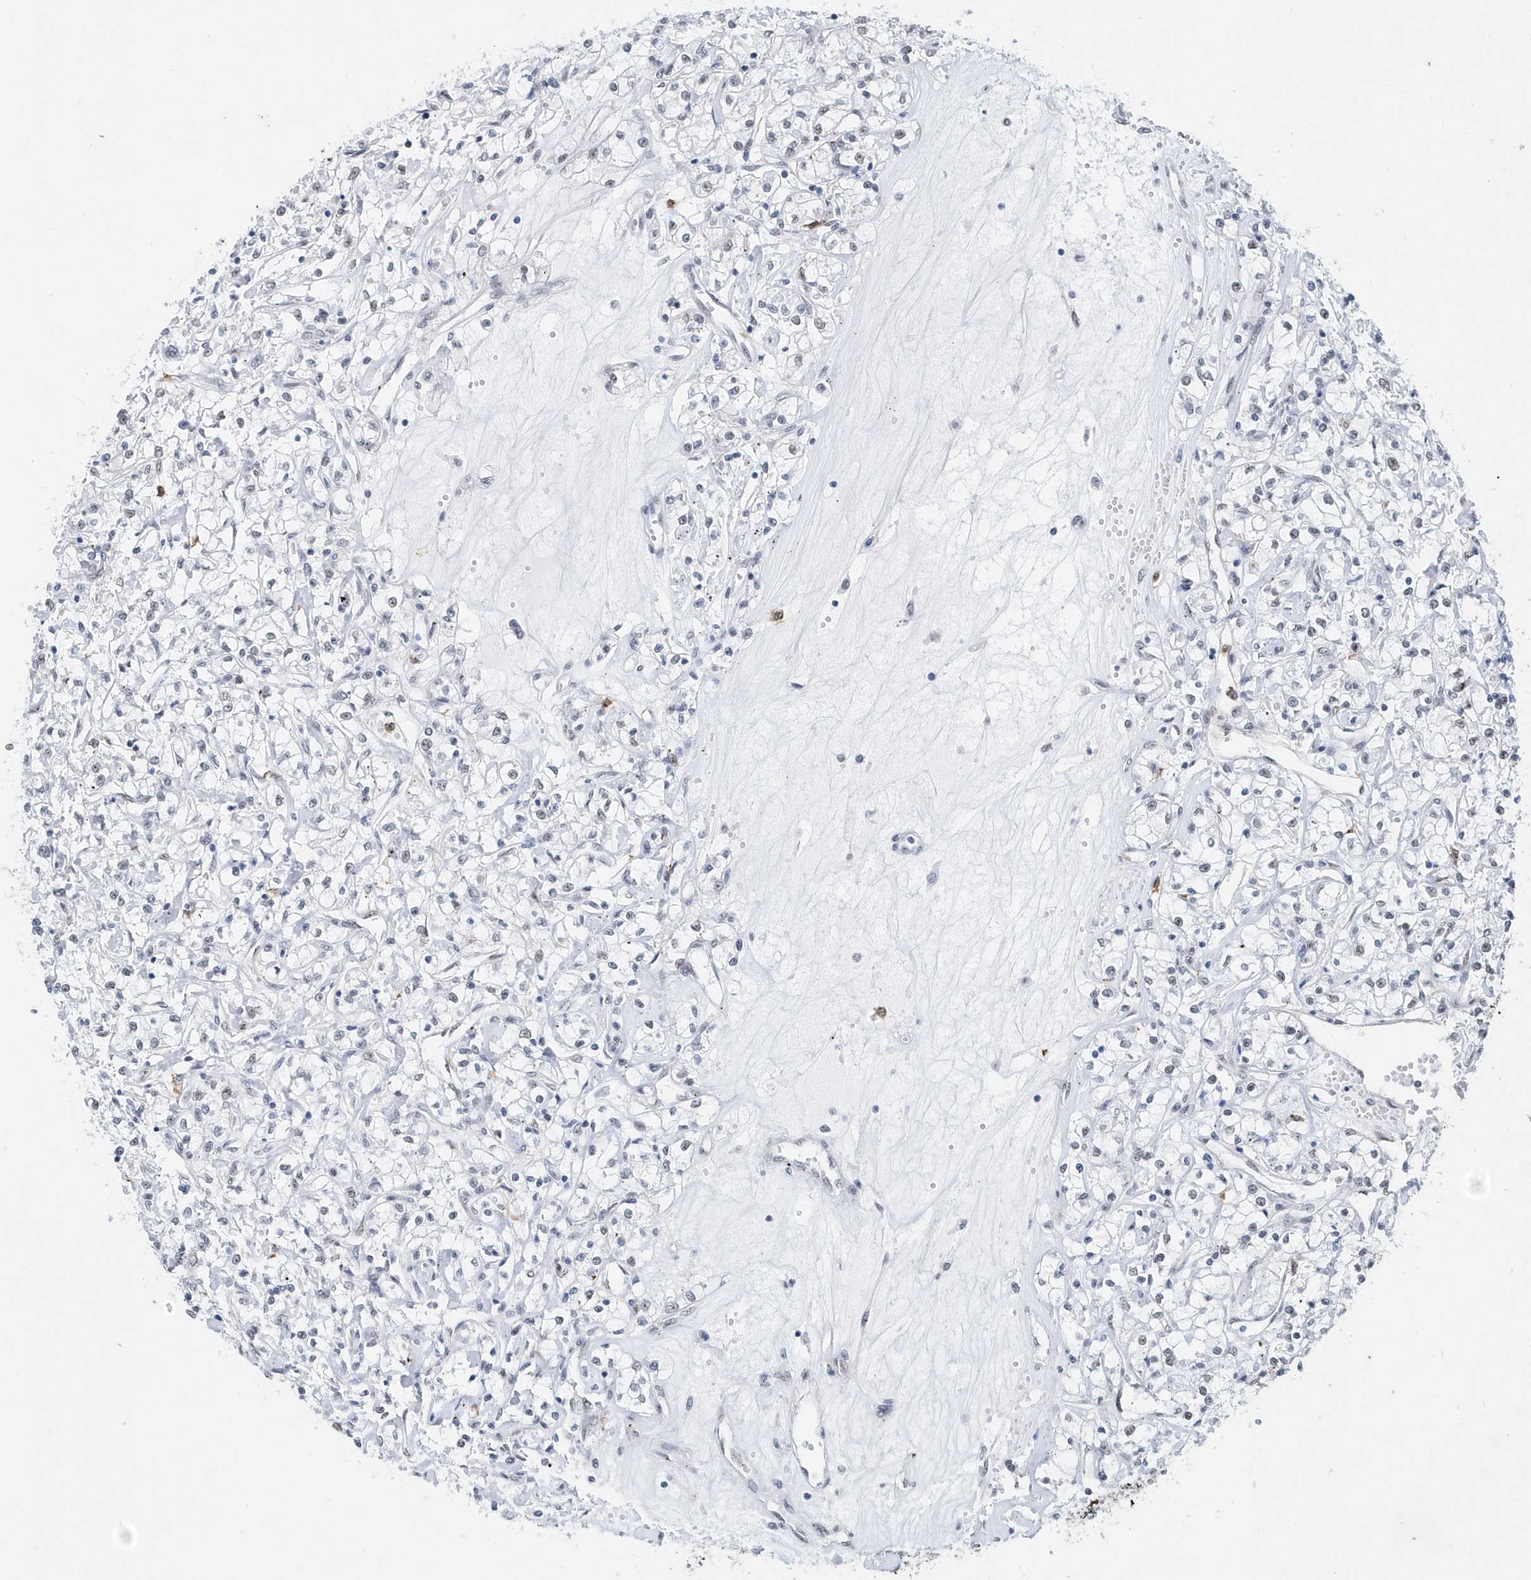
{"staining": {"intensity": "negative", "quantity": "none", "location": "none"}, "tissue": "renal cancer", "cell_type": "Tumor cells", "image_type": "cancer", "snomed": [{"axis": "morphology", "description": "Adenocarcinoma, NOS"}, {"axis": "topography", "description": "Kidney"}], "caption": "A high-resolution histopathology image shows IHC staining of renal cancer, which reveals no significant expression in tumor cells. The staining is performed using DAB (3,3'-diaminobenzidine) brown chromogen with nuclei counter-stained in using hematoxylin.", "gene": "RPP30", "patient": {"sex": "female", "age": 59}}